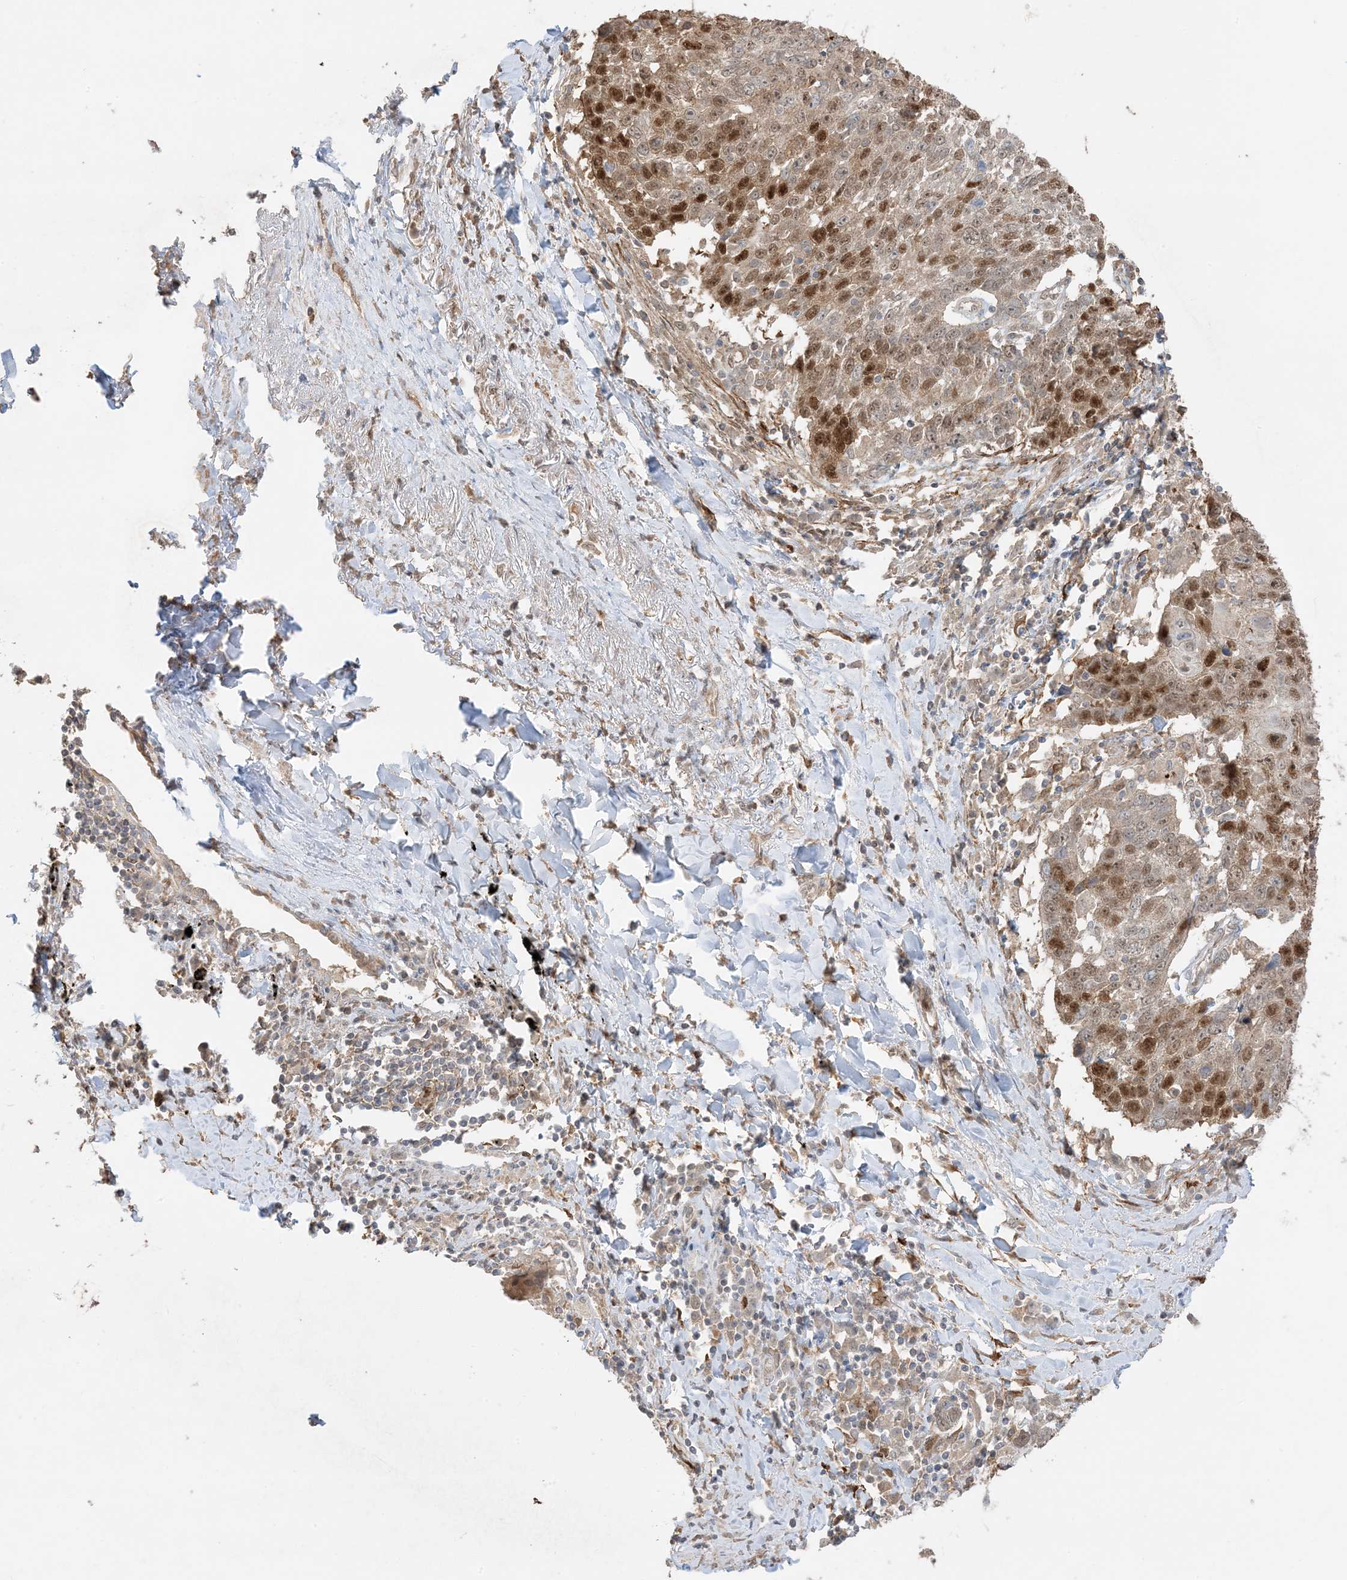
{"staining": {"intensity": "moderate", "quantity": ">75%", "location": "nuclear"}, "tissue": "lung cancer", "cell_type": "Tumor cells", "image_type": "cancer", "snomed": [{"axis": "morphology", "description": "Squamous cell carcinoma, NOS"}, {"axis": "topography", "description": "Lung"}], "caption": "IHC staining of lung cancer (squamous cell carcinoma), which shows medium levels of moderate nuclear staining in about >75% of tumor cells indicating moderate nuclear protein expression. The staining was performed using DAB (brown) for protein detection and nuclei were counterstained in hematoxylin (blue).", "gene": "ZBTB41", "patient": {"sex": "male", "age": 66}}